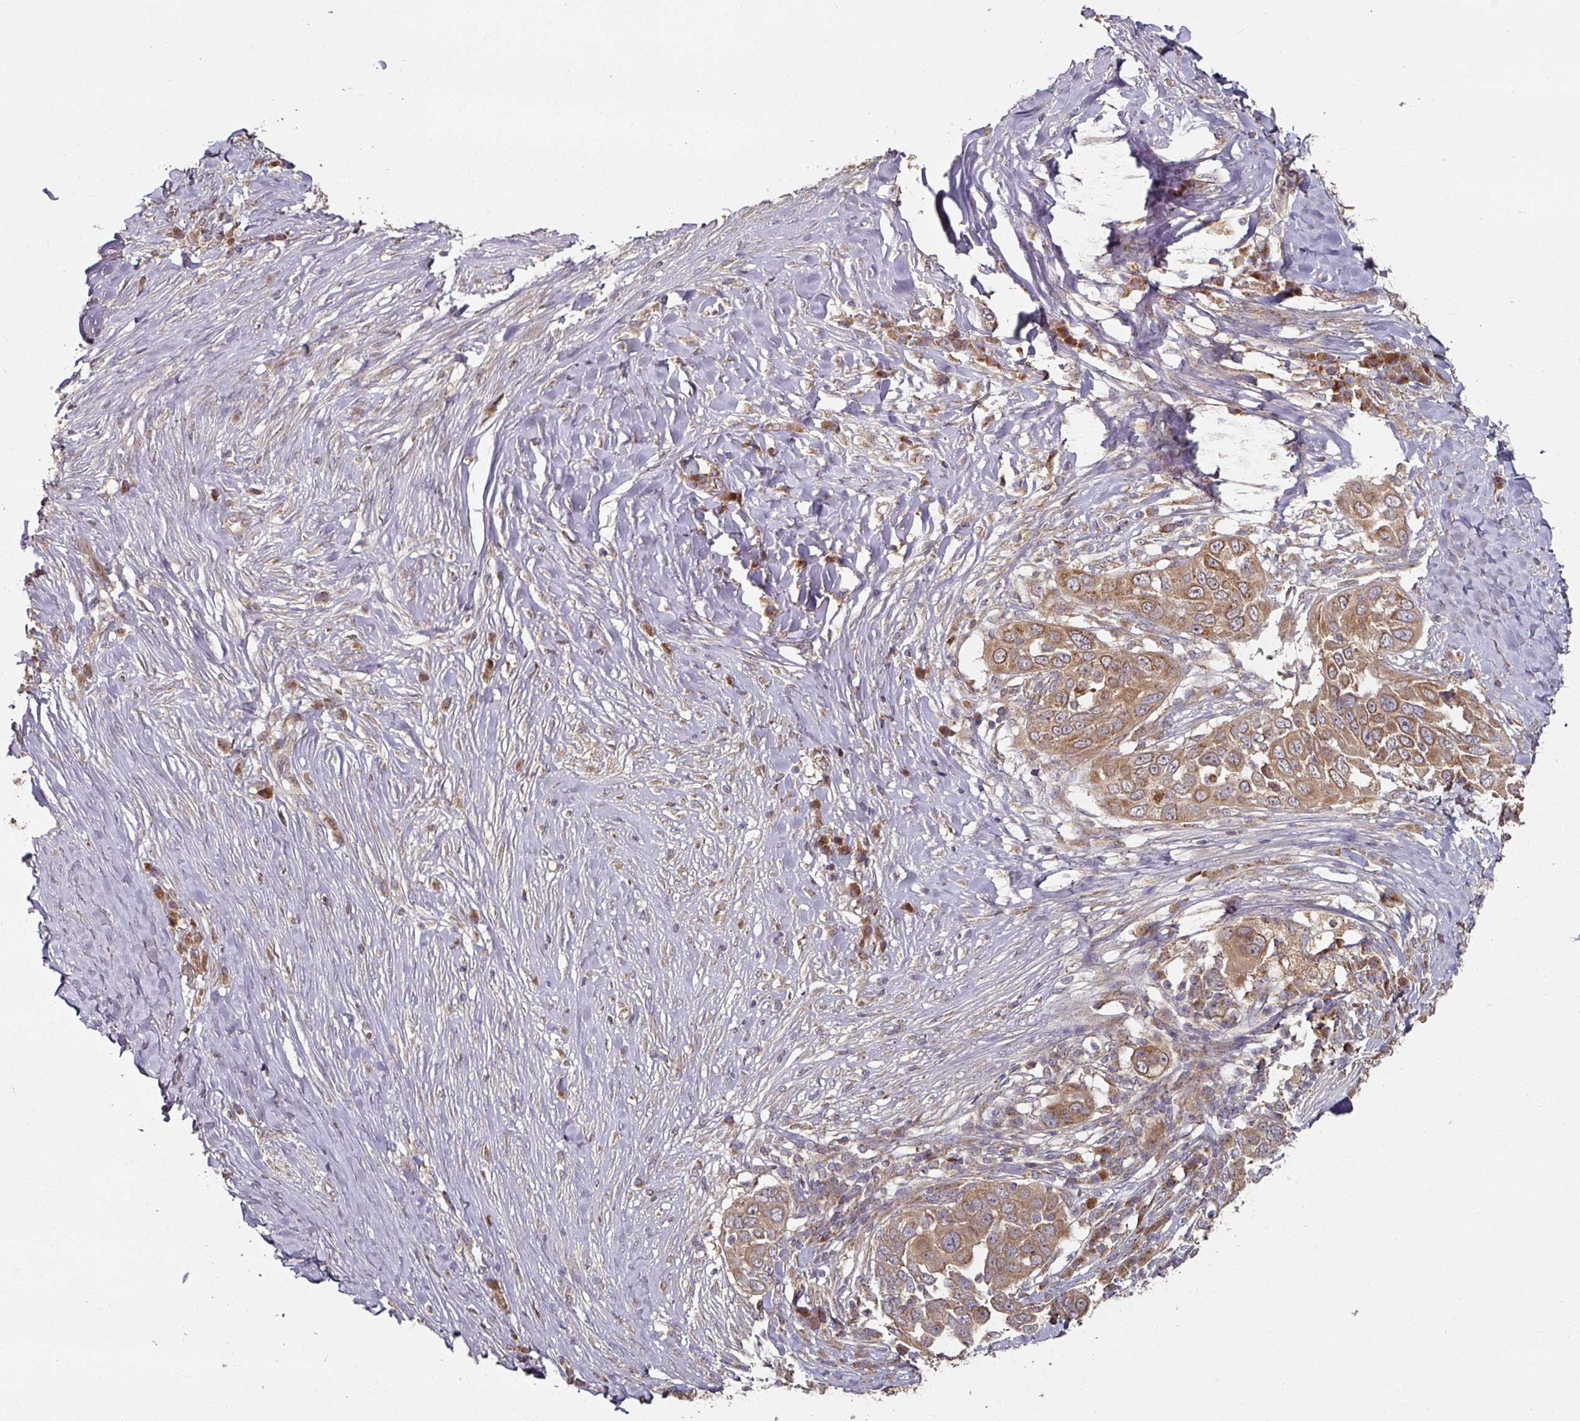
{"staining": {"intensity": "moderate", "quantity": ">75%", "location": "cytoplasmic/membranous"}, "tissue": "skin cancer", "cell_type": "Tumor cells", "image_type": "cancer", "snomed": [{"axis": "morphology", "description": "Squamous cell carcinoma, NOS"}, {"axis": "topography", "description": "Skin"}], "caption": "The photomicrograph shows staining of skin cancer (squamous cell carcinoma), revealing moderate cytoplasmic/membranous protein positivity (brown color) within tumor cells. (IHC, brightfield microscopy, high magnification).", "gene": "DNAJC7", "patient": {"sex": "female", "age": 44}}